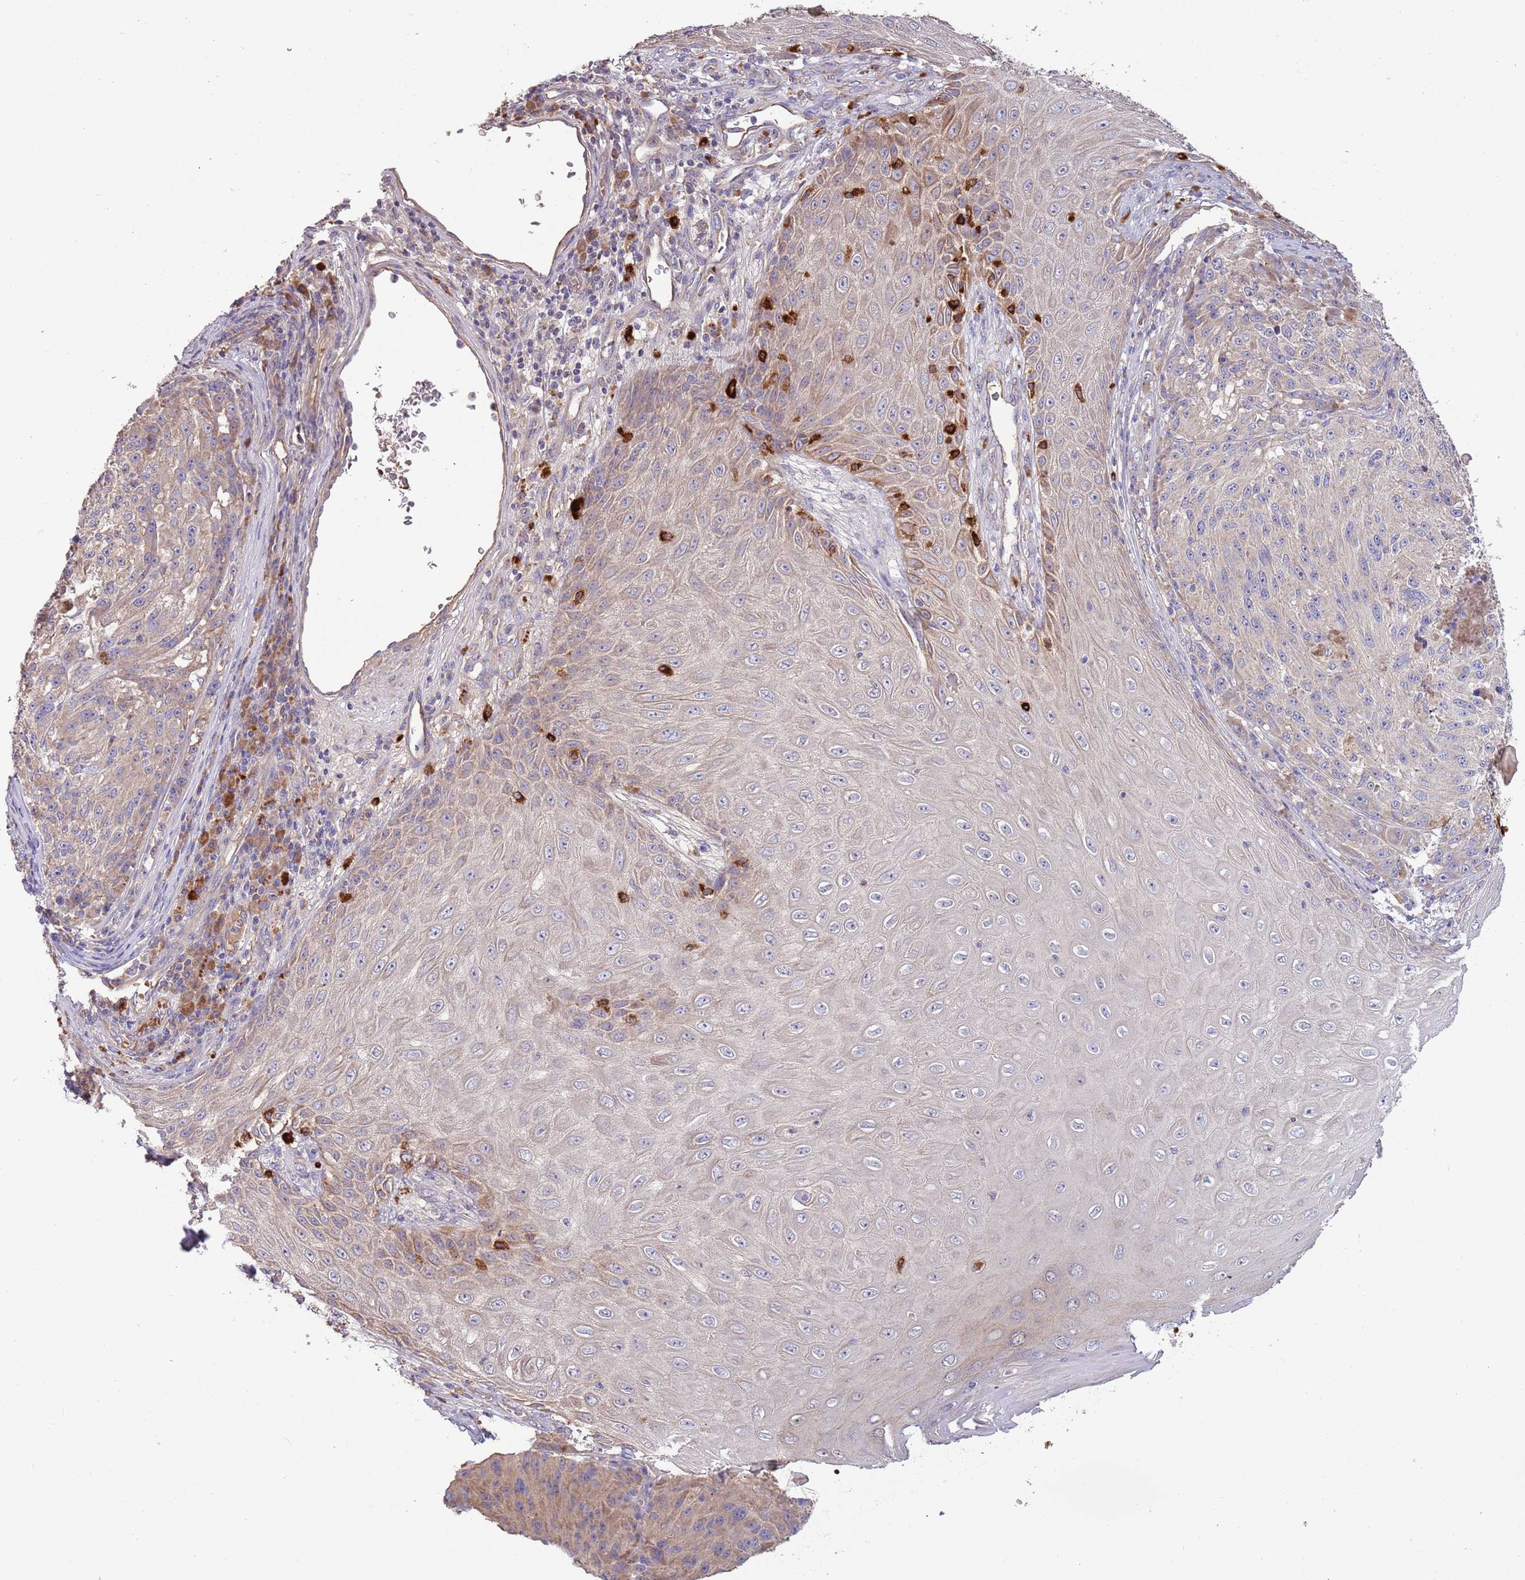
{"staining": {"intensity": "weak", "quantity": ">75%", "location": "cytoplasmic/membranous"}, "tissue": "melanoma", "cell_type": "Tumor cells", "image_type": "cancer", "snomed": [{"axis": "morphology", "description": "Malignant melanoma, NOS"}, {"axis": "topography", "description": "Skin"}], "caption": "Protein expression analysis of human malignant melanoma reveals weak cytoplasmic/membranous expression in about >75% of tumor cells.", "gene": "TRMO", "patient": {"sex": "male", "age": 53}}